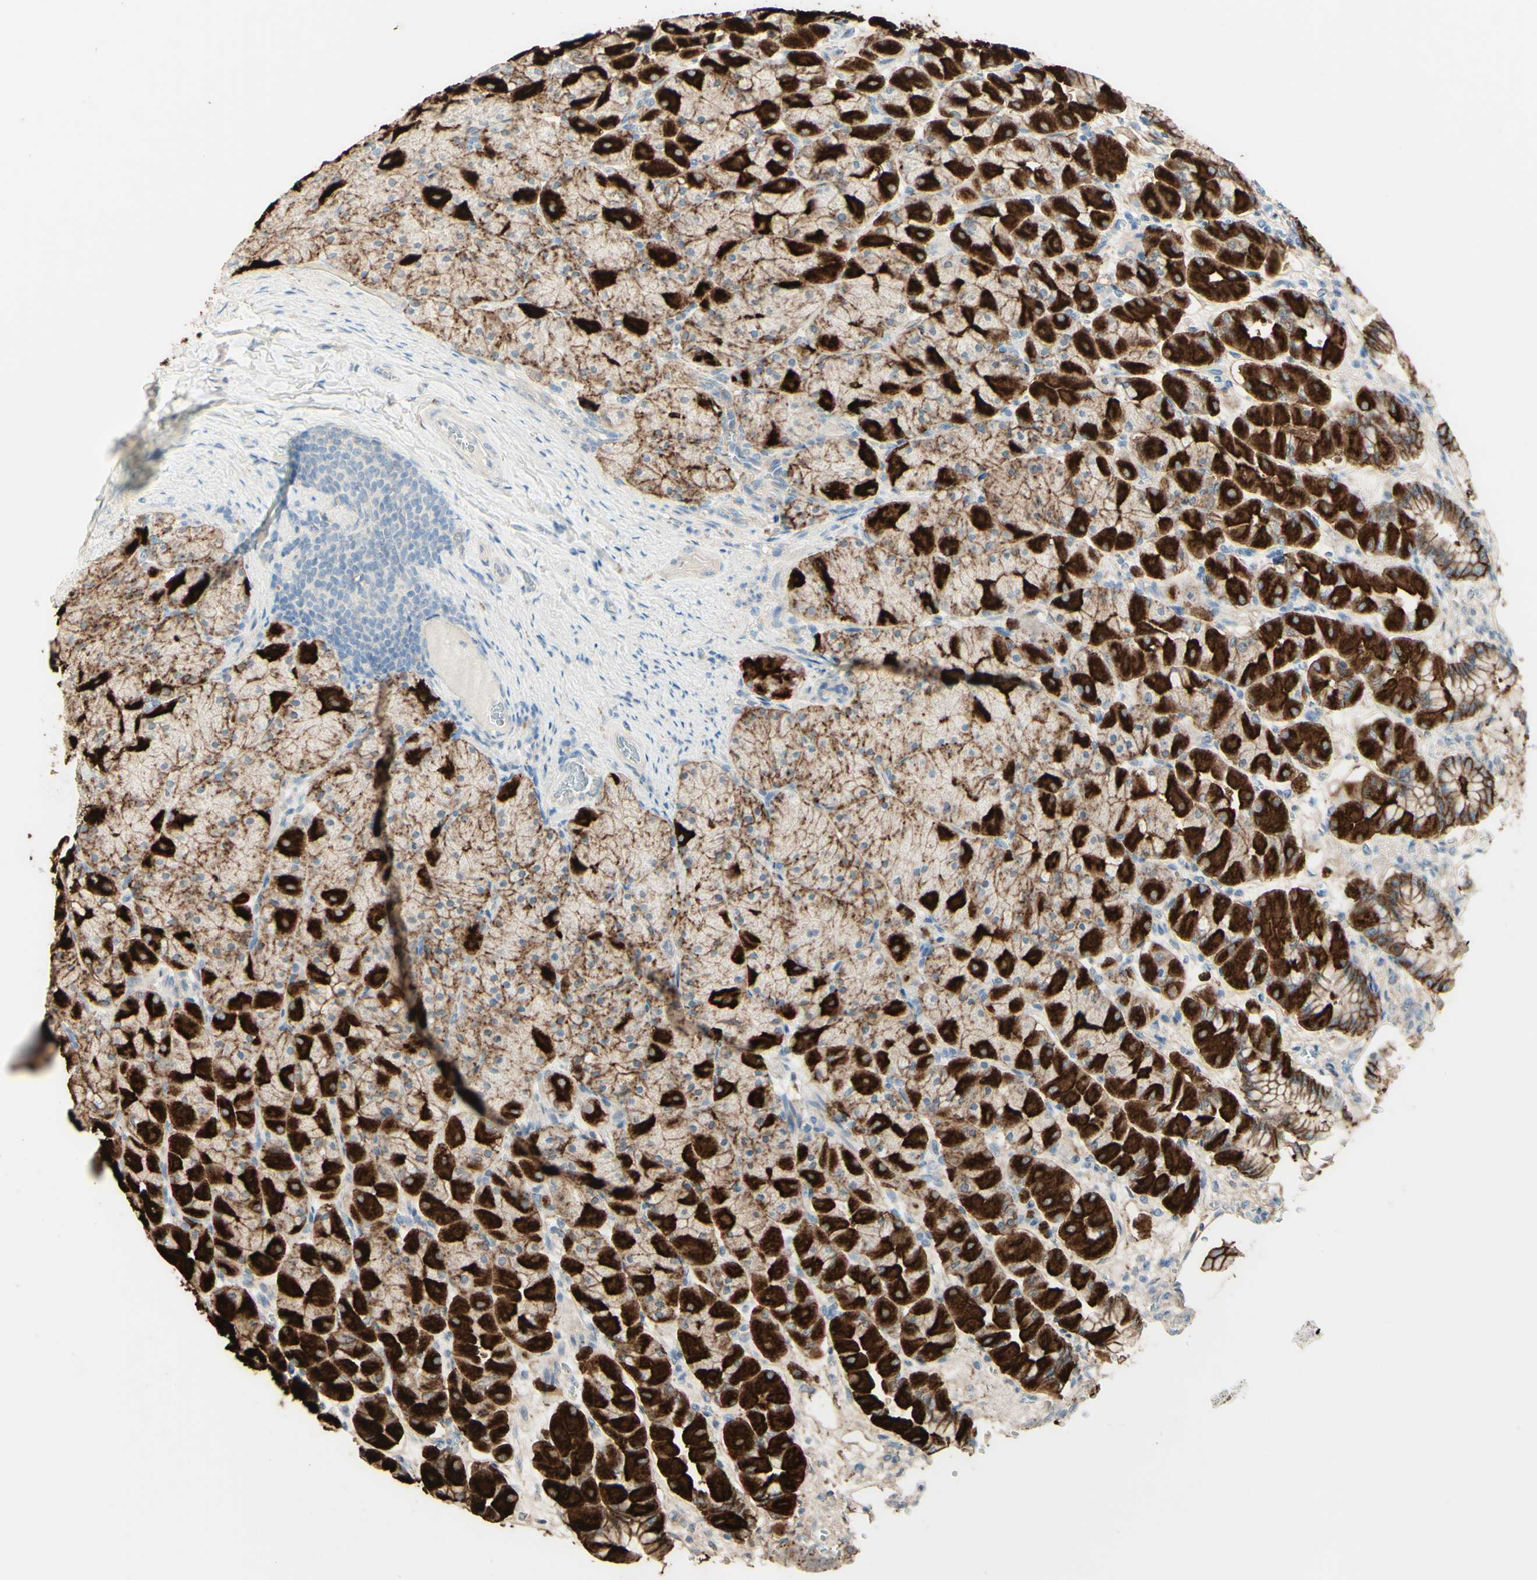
{"staining": {"intensity": "strong", "quantity": ">75%", "location": "cytoplasmic/membranous"}, "tissue": "stomach", "cell_type": "Glandular cells", "image_type": "normal", "snomed": [{"axis": "morphology", "description": "Normal tissue, NOS"}, {"axis": "topography", "description": "Stomach, upper"}], "caption": "Protein expression analysis of unremarkable human stomach reveals strong cytoplasmic/membranous staining in about >75% of glandular cells.", "gene": "RNF149", "patient": {"sex": "female", "age": 56}}